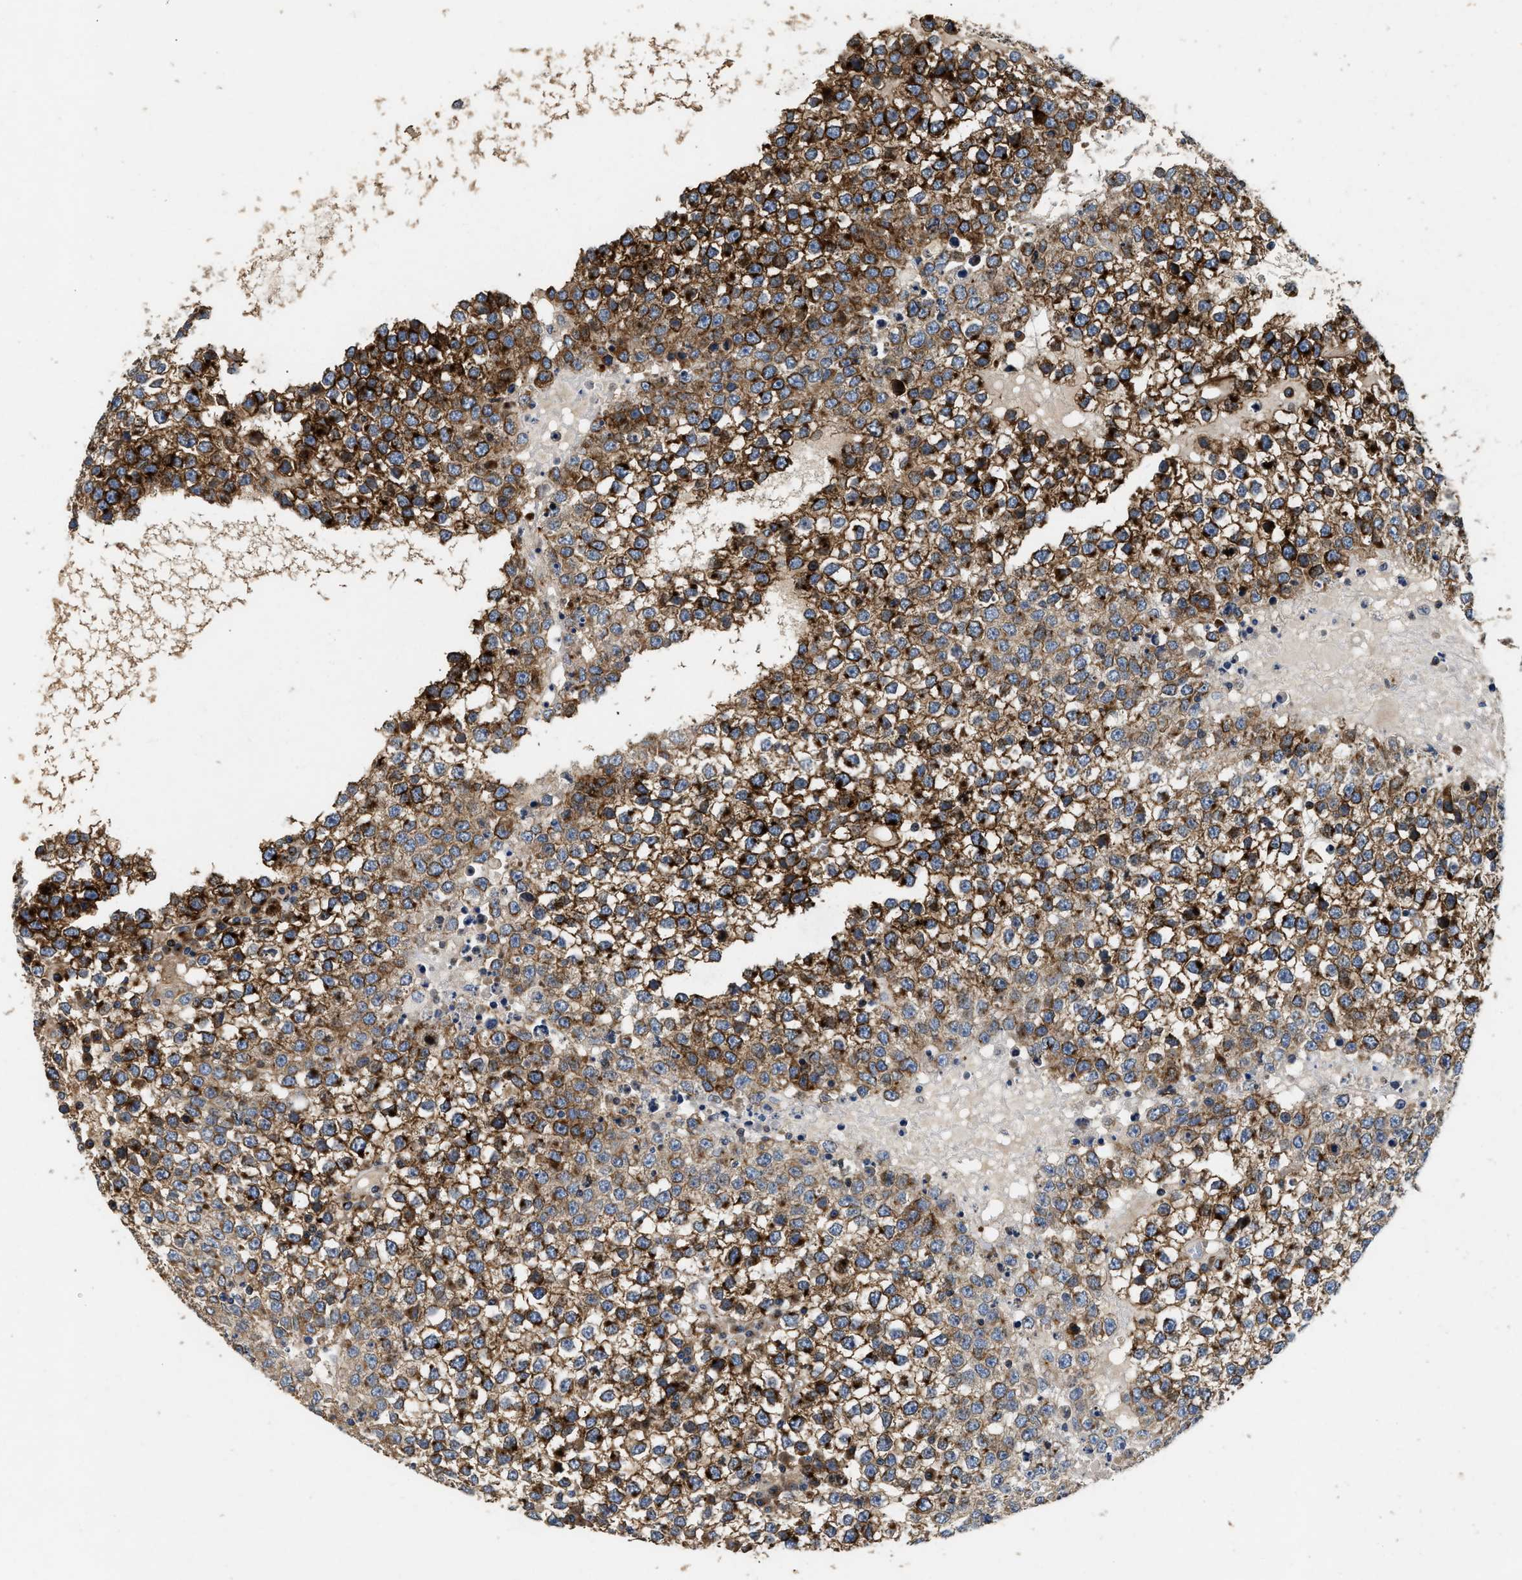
{"staining": {"intensity": "strong", "quantity": "<25%", "location": "cytoplasmic/membranous"}, "tissue": "testis cancer", "cell_type": "Tumor cells", "image_type": "cancer", "snomed": [{"axis": "morphology", "description": "Seminoma, NOS"}, {"axis": "topography", "description": "Testis"}], "caption": "High-power microscopy captured an immunohistochemistry image of testis seminoma, revealing strong cytoplasmic/membranous positivity in about <25% of tumor cells. (Brightfield microscopy of DAB IHC at high magnification).", "gene": "IL17RC", "patient": {"sex": "male", "age": 65}}